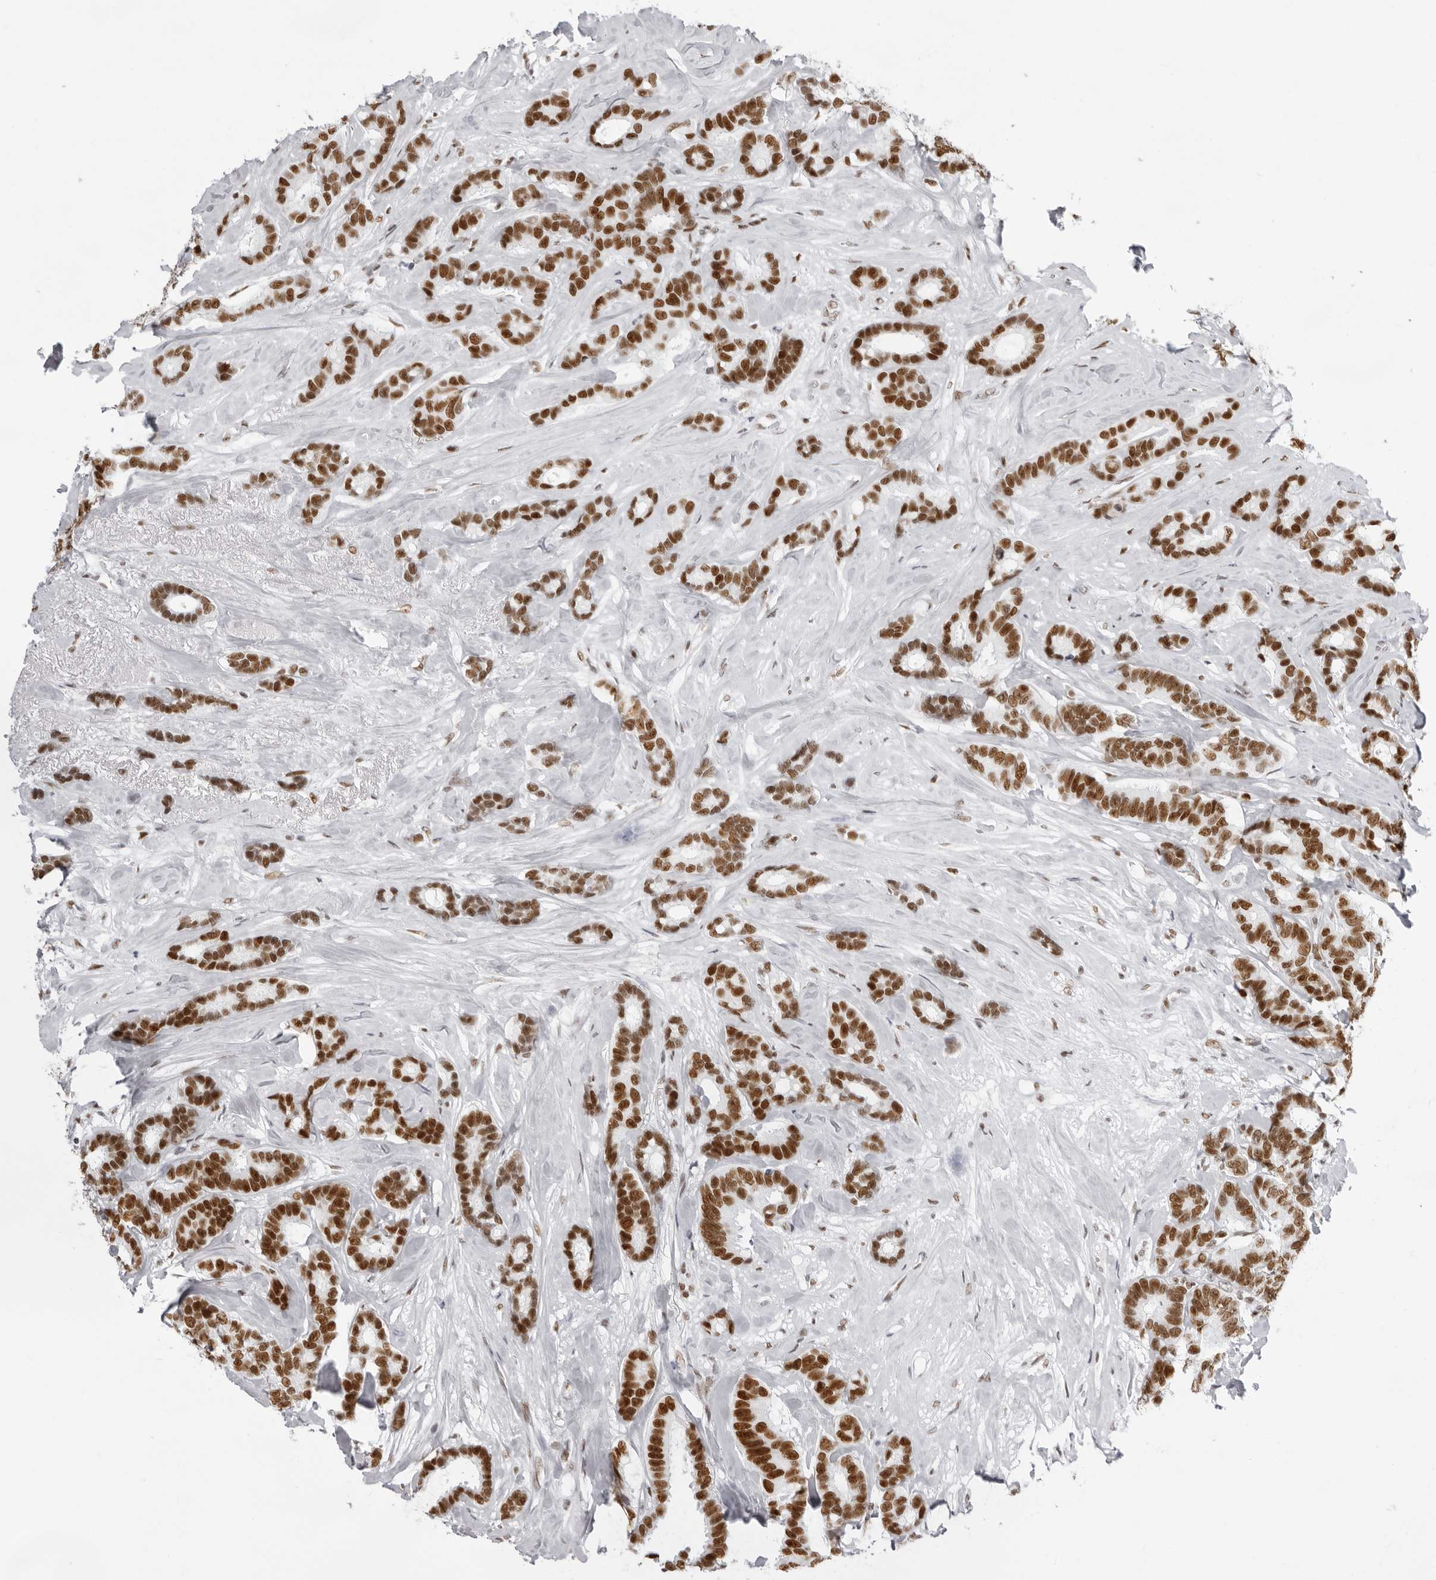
{"staining": {"intensity": "strong", "quantity": ">75%", "location": "nuclear"}, "tissue": "breast cancer", "cell_type": "Tumor cells", "image_type": "cancer", "snomed": [{"axis": "morphology", "description": "Duct carcinoma"}, {"axis": "topography", "description": "Breast"}], "caption": "Immunohistochemical staining of human breast cancer (infiltrating ductal carcinoma) shows high levels of strong nuclear protein expression in approximately >75% of tumor cells.", "gene": "IRF2BP2", "patient": {"sex": "female", "age": 87}}